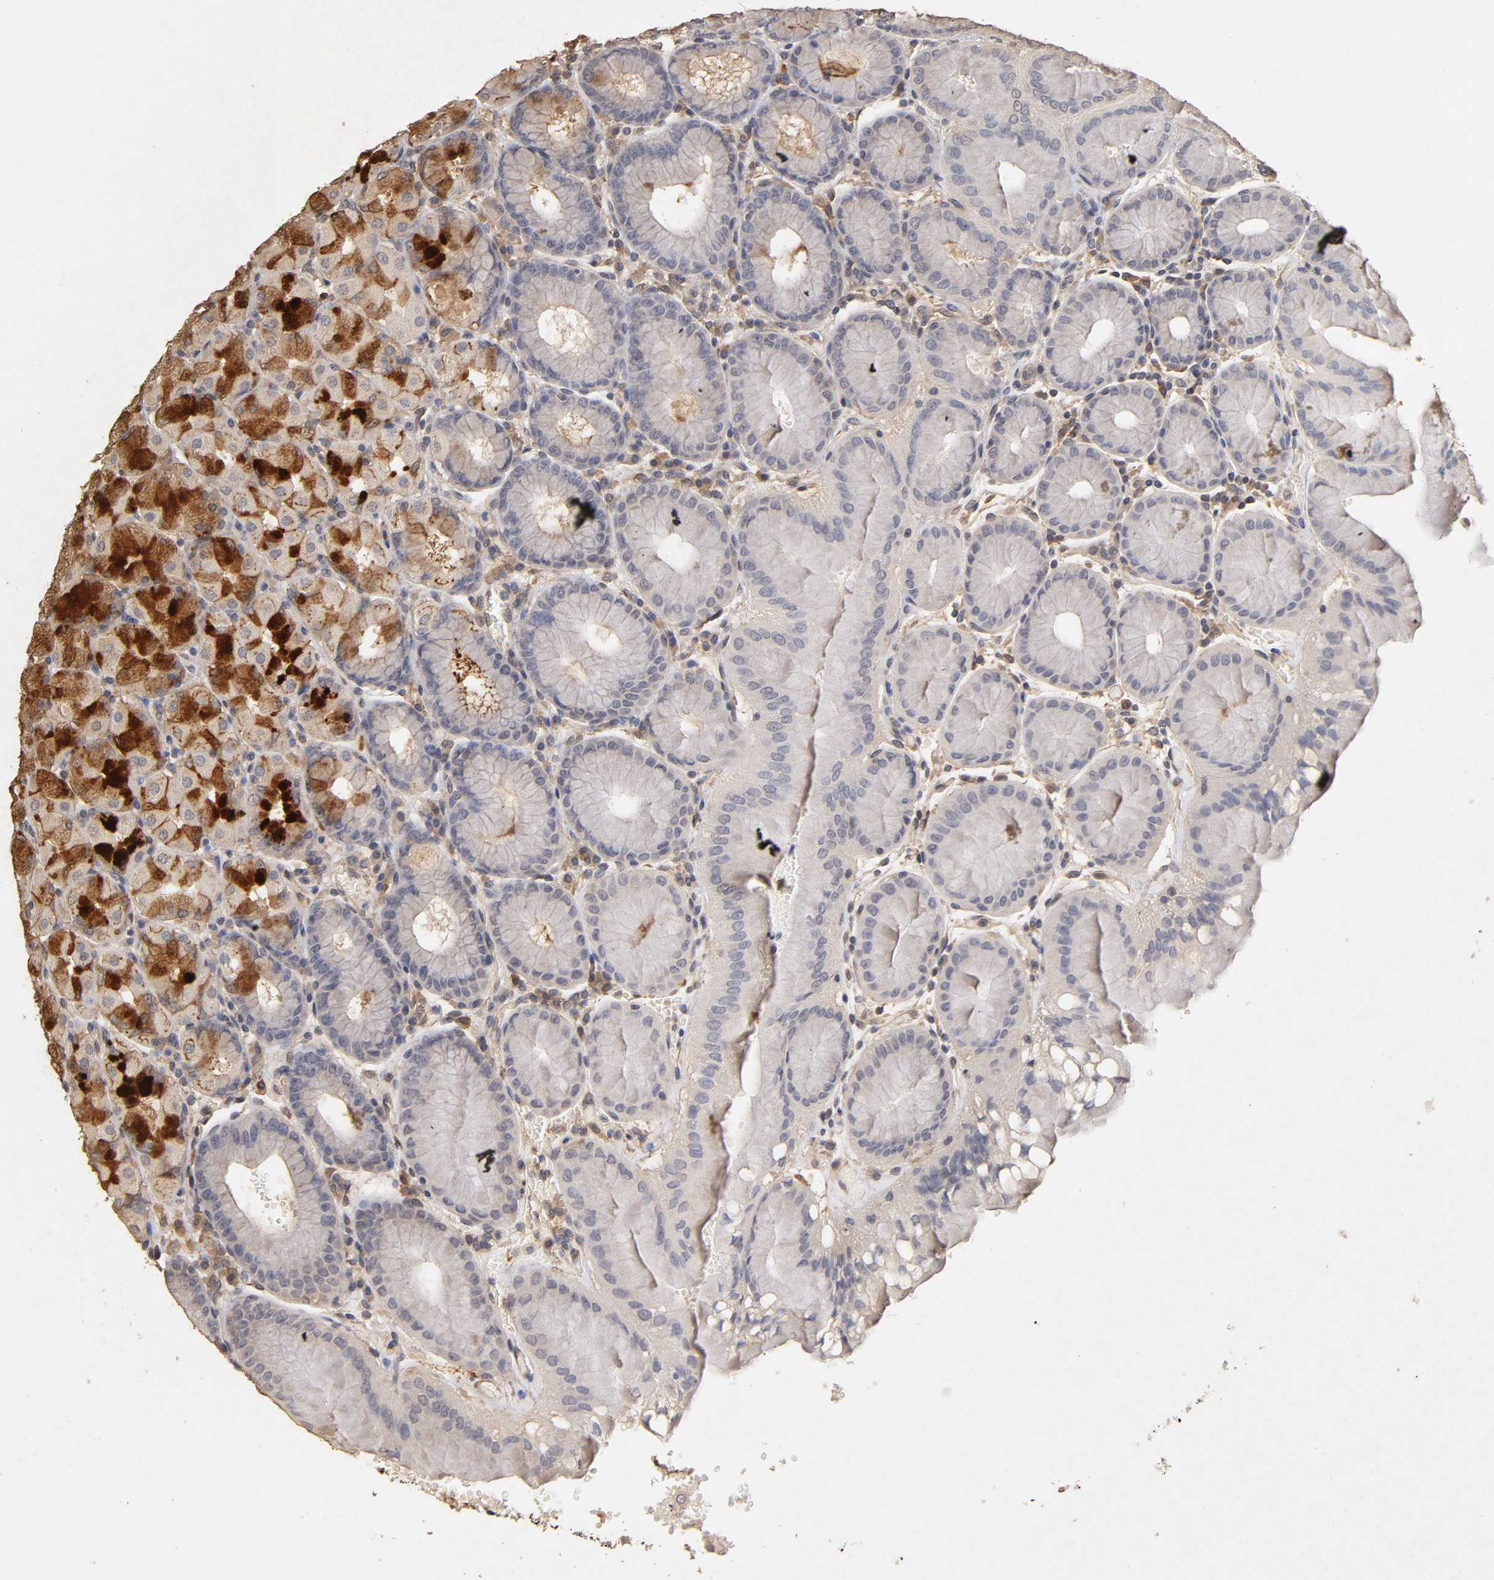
{"staining": {"intensity": "strong", "quantity": "25%-75%", "location": "cytoplasmic/membranous"}, "tissue": "stomach", "cell_type": "Glandular cells", "image_type": "normal", "snomed": [{"axis": "morphology", "description": "Normal tissue, NOS"}, {"axis": "topography", "description": "Stomach, upper"}, {"axis": "topography", "description": "Stomach"}], "caption": "Brown immunohistochemical staining in normal human stomach exhibits strong cytoplasmic/membranous positivity in approximately 25%-75% of glandular cells. The protein is stained brown, and the nuclei are stained in blue (DAB (3,3'-diaminobenzidine) IHC with brightfield microscopy, high magnification).", "gene": "VSIG4", "patient": {"sex": "male", "age": 76}}